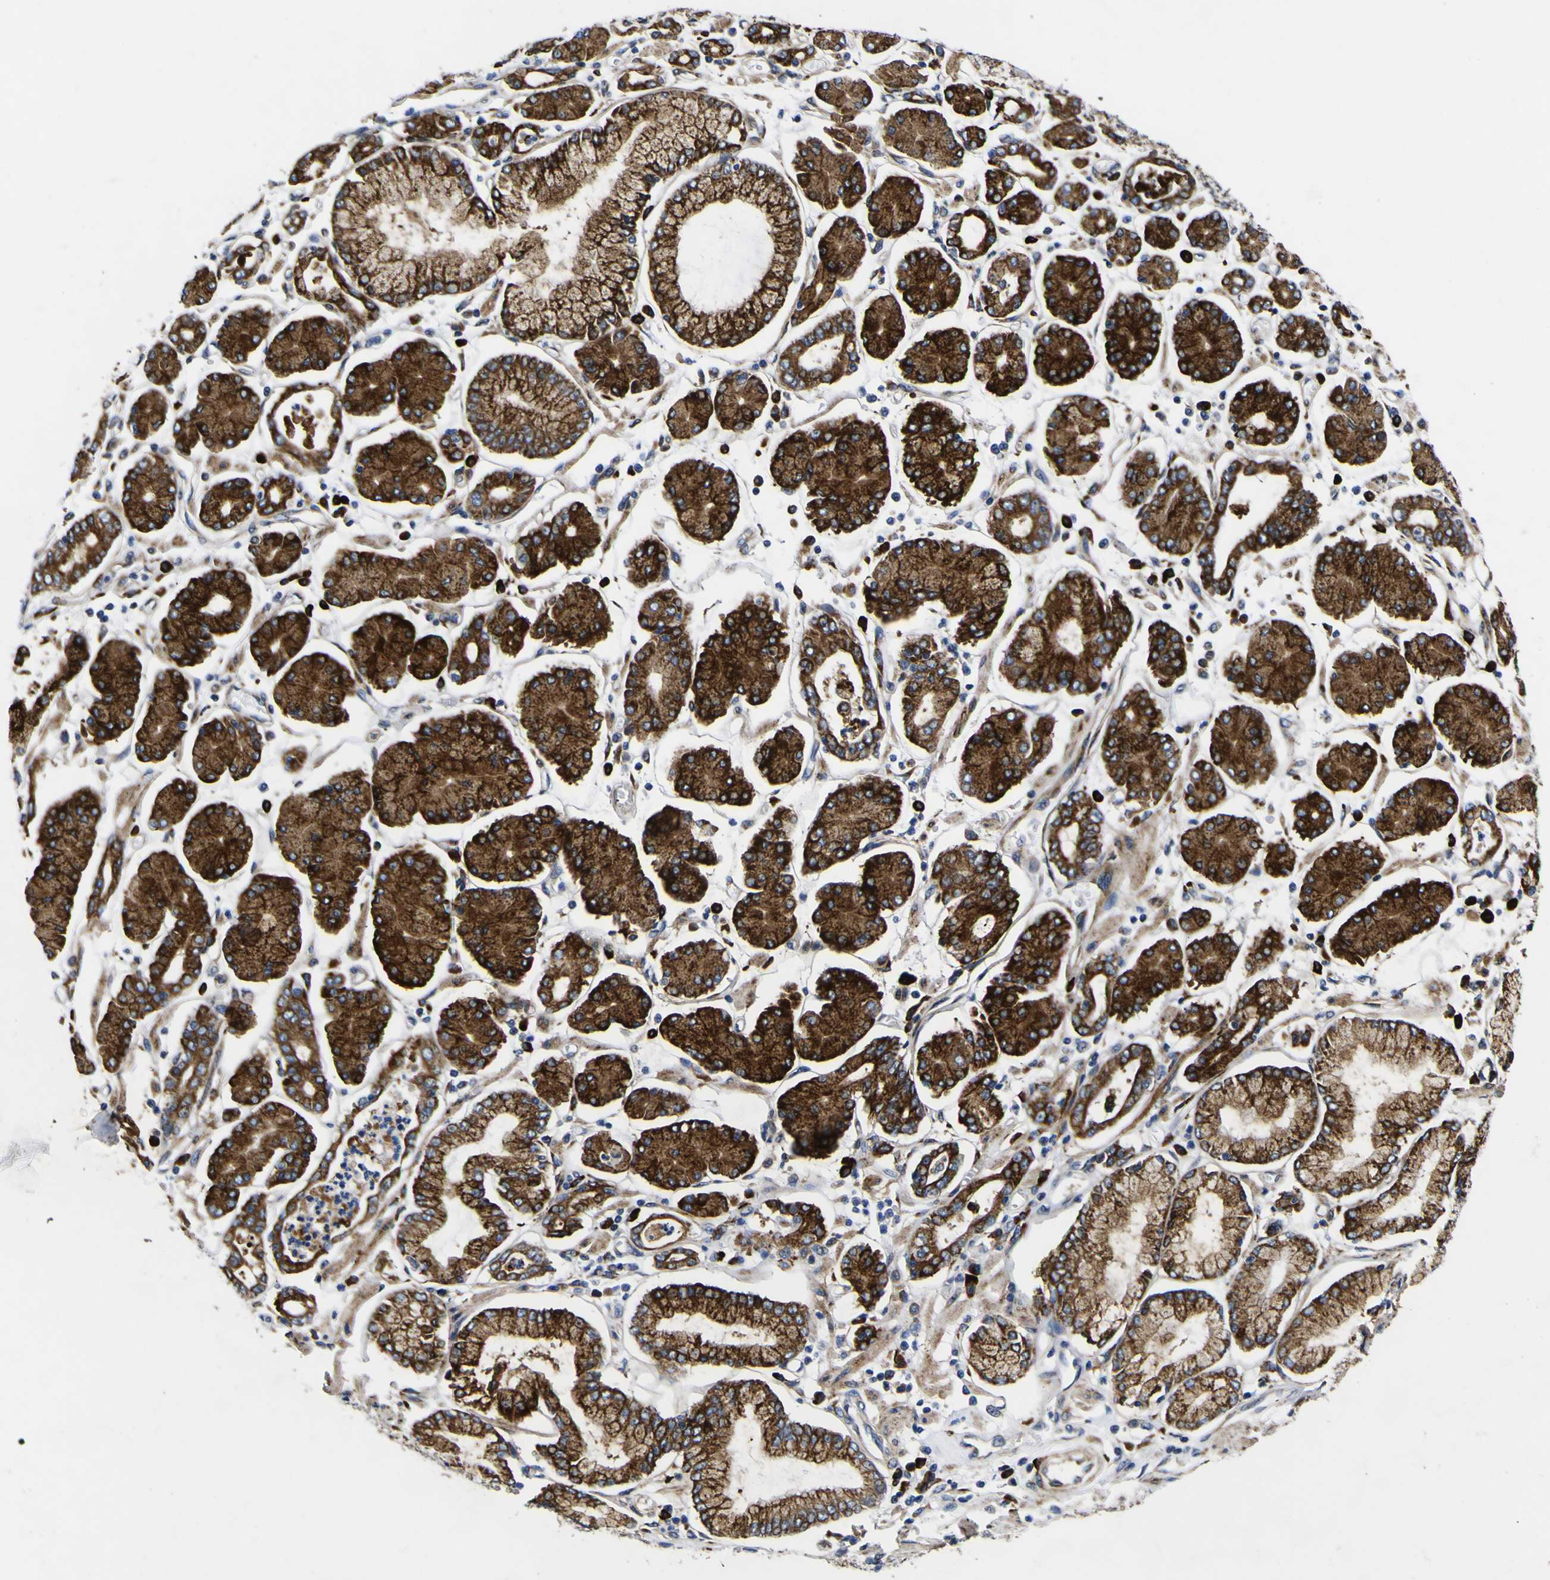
{"staining": {"intensity": "strong", "quantity": ">75%", "location": "cytoplasmic/membranous"}, "tissue": "stomach cancer", "cell_type": "Tumor cells", "image_type": "cancer", "snomed": [{"axis": "morphology", "description": "Adenocarcinoma, NOS"}, {"axis": "topography", "description": "Stomach"}], "caption": "Stomach cancer (adenocarcinoma) stained for a protein exhibits strong cytoplasmic/membranous positivity in tumor cells.", "gene": "SCD", "patient": {"sex": "male", "age": 76}}